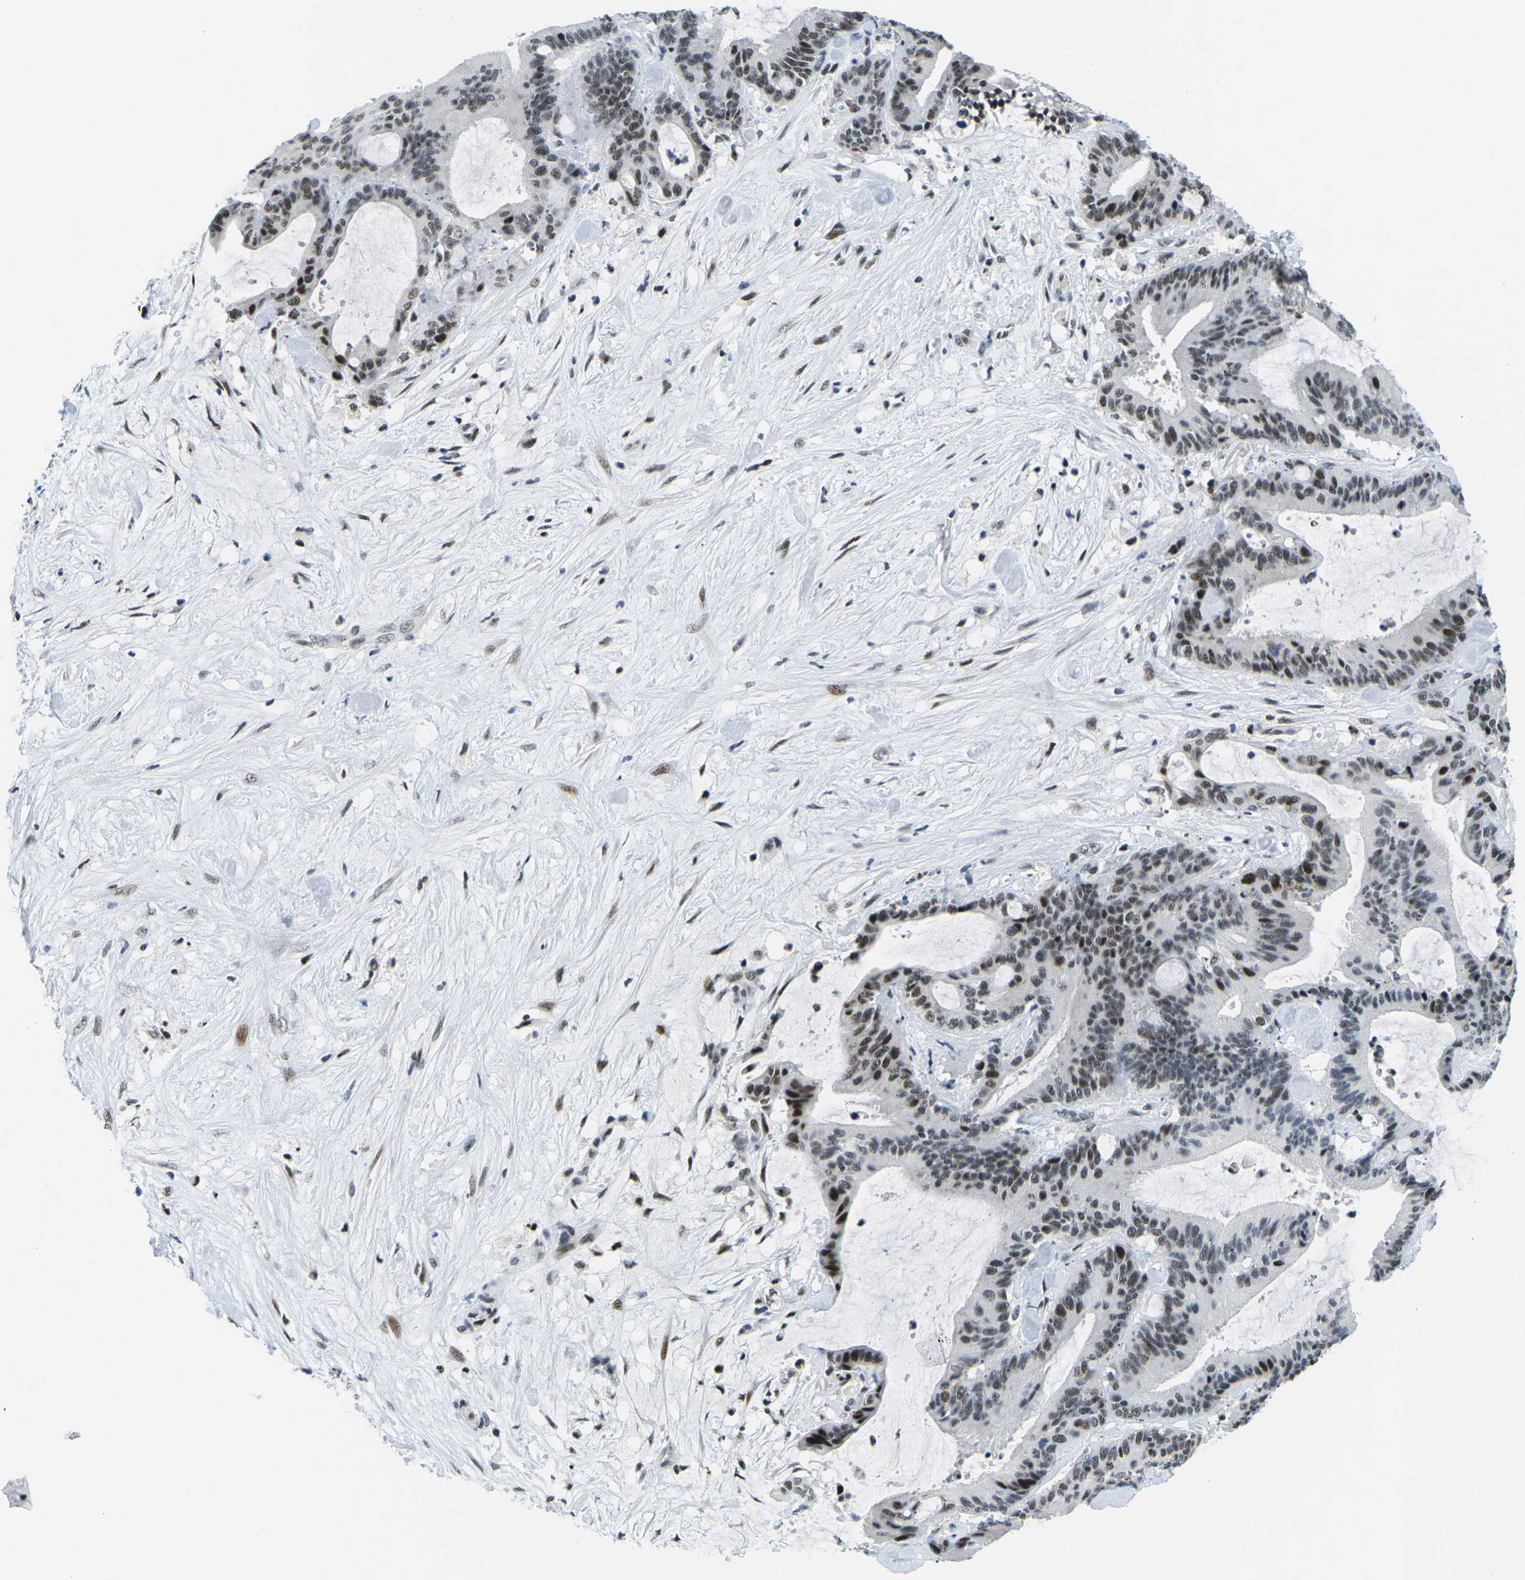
{"staining": {"intensity": "moderate", "quantity": "<25%", "location": "nuclear"}, "tissue": "liver cancer", "cell_type": "Tumor cells", "image_type": "cancer", "snomed": [{"axis": "morphology", "description": "Cholangiocarcinoma"}, {"axis": "topography", "description": "Liver"}], "caption": "IHC (DAB (3,3'-diaminobenzidine)) staining of cholangiocarcinoma (liver) displays moderate nuclear protein expression in about <25% of tumor cells.", "gene": "PRPF8", "patient": {"sex": "female", "age": 73}}